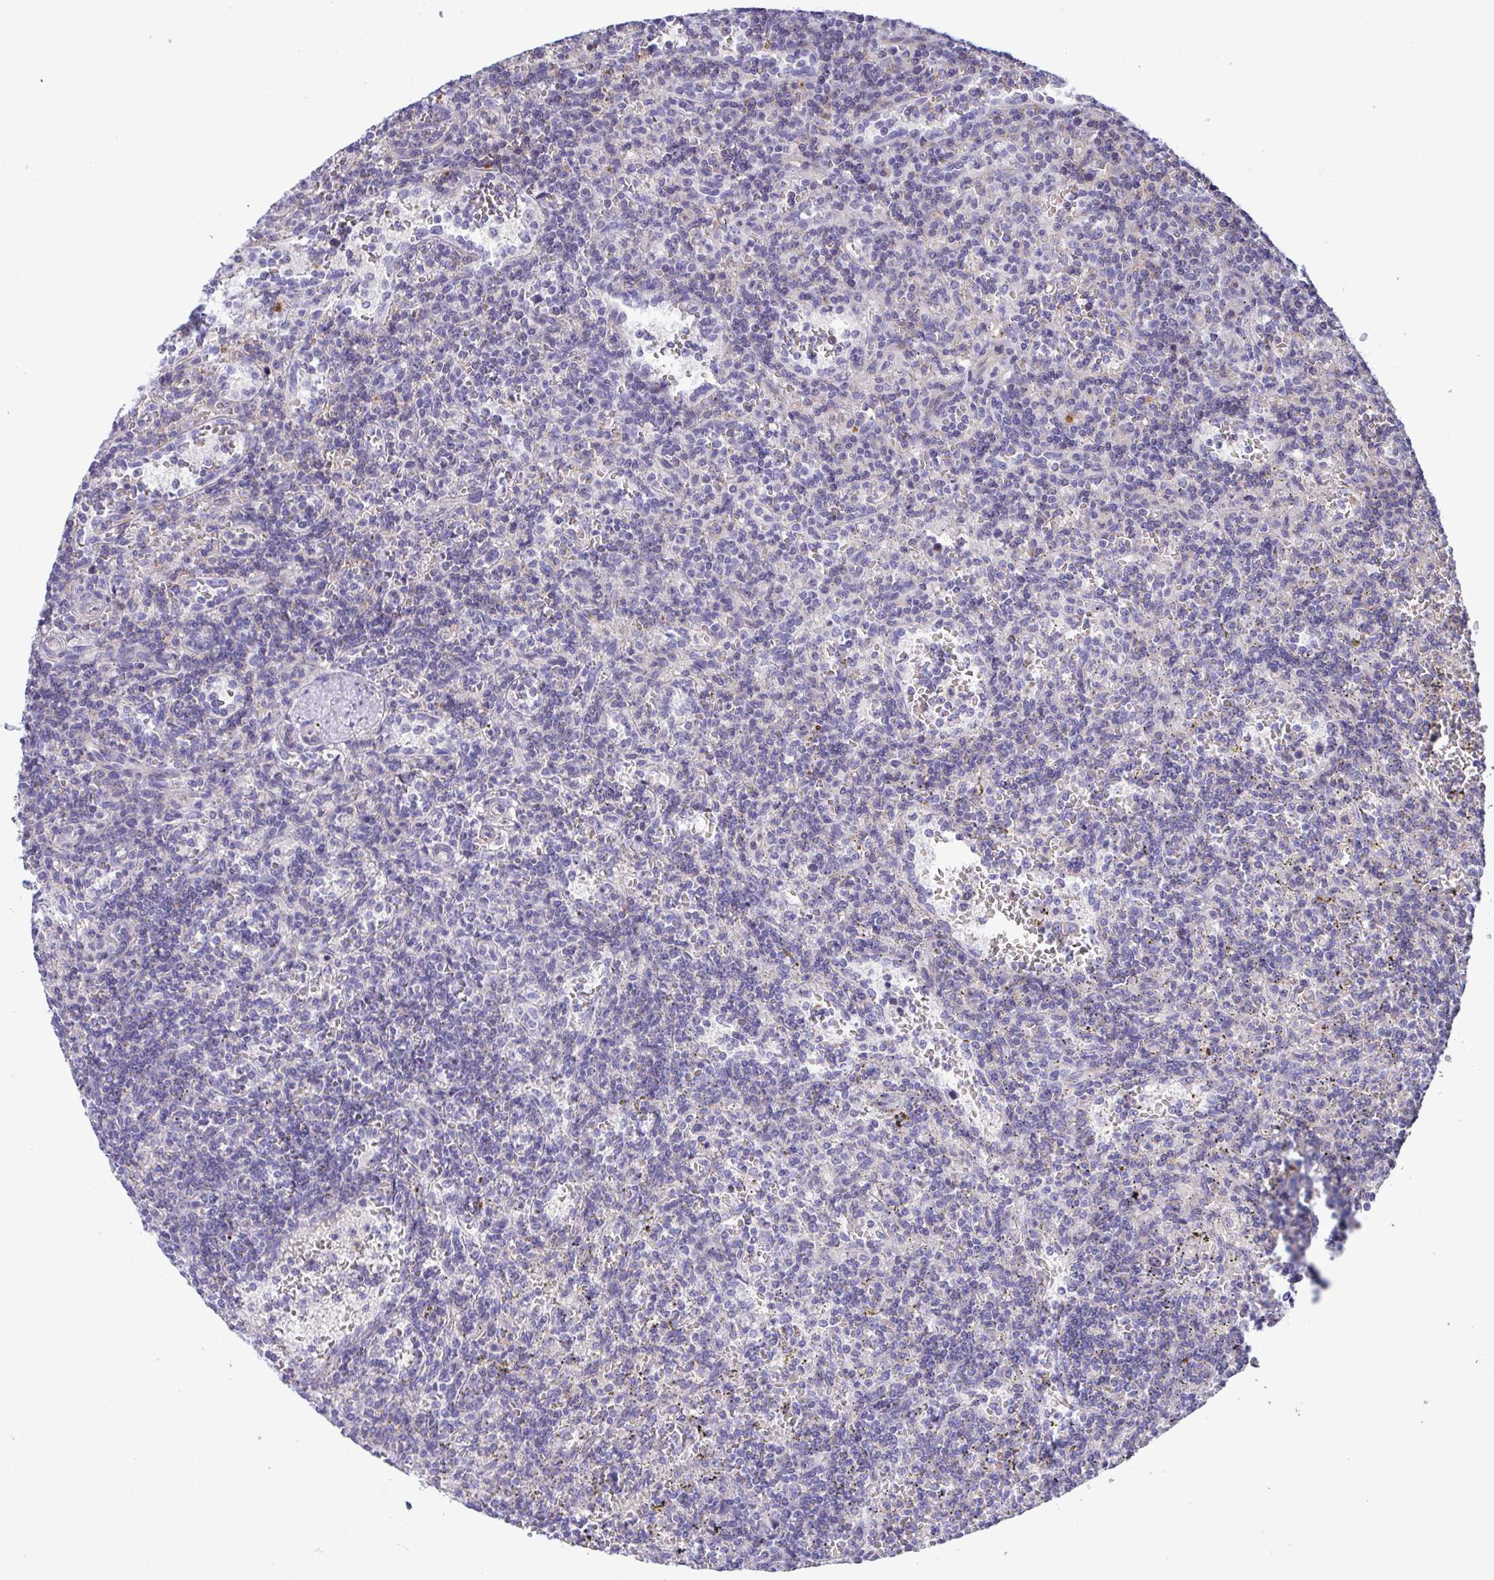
{"staining": {"intensity": "negative", "quantity": "none", "location": "none"}, "tissue": "lymphoma", "cell_type": "Tumor cells", "image_type": "cancer", "snomed": [{"axis": "morphology", "description": "Malignant lymphoma, non-Hodgkin's type, Low grade"}, {"axis": "topography", "description": "Spleen"}], "caption": "A micrograph of malignant lymphoma, non-Hodgkin's type (low-grade) stained for a protein exhibits no brown staining in tumor cells.", "gene": "NTN1", "patient": {"sex": "male", "age": 73}}